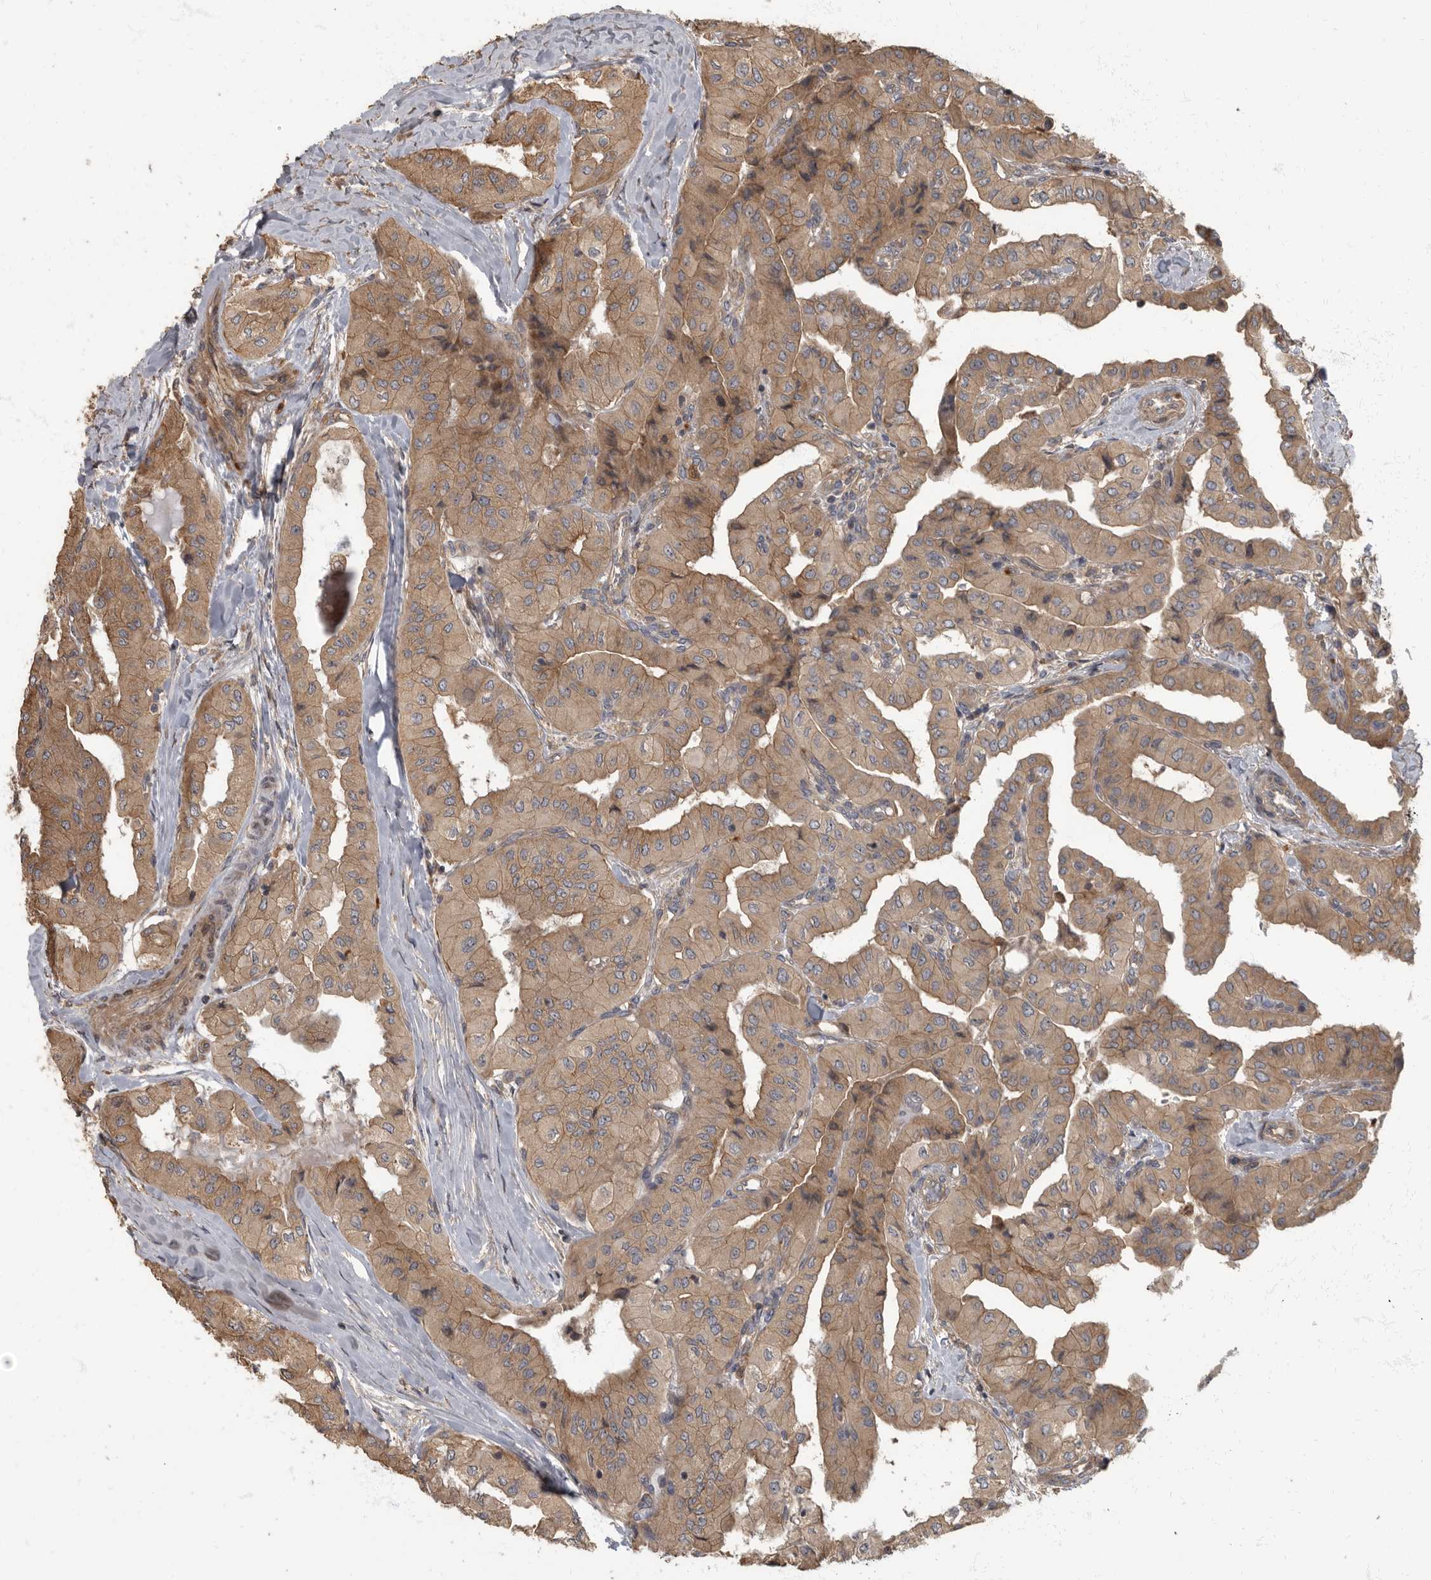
{"staining": {"intensity": "moderate", "quantity": ">75%", "location": "cytoplasmic/membranous"}, "tissue": "thyroid cancer", "cell_type": "Tumor cells", "image_type": "cancer", "snomed": [{"axis": "morphology", "description": "Papillary adenocarcinoma, NOS"}, {"axis": "topography", "description": "Thyroid gland"}], "caption": "An immunohistochemistry (IHC) image of tumor tissue is shown. Protein staining in brown labels moderate cytoplasmic/membranous positivity in thyroid cancer (papillary adenocarcinoma) within tumor cells. (Stains: DAB (3,3'-diaminobenzidine) in brown, nuclei in blue, Microscopy: brightfield microscopy at high magnification).", "gene": "DAAM1", "patient": {"sex": "female", "age": 59}}